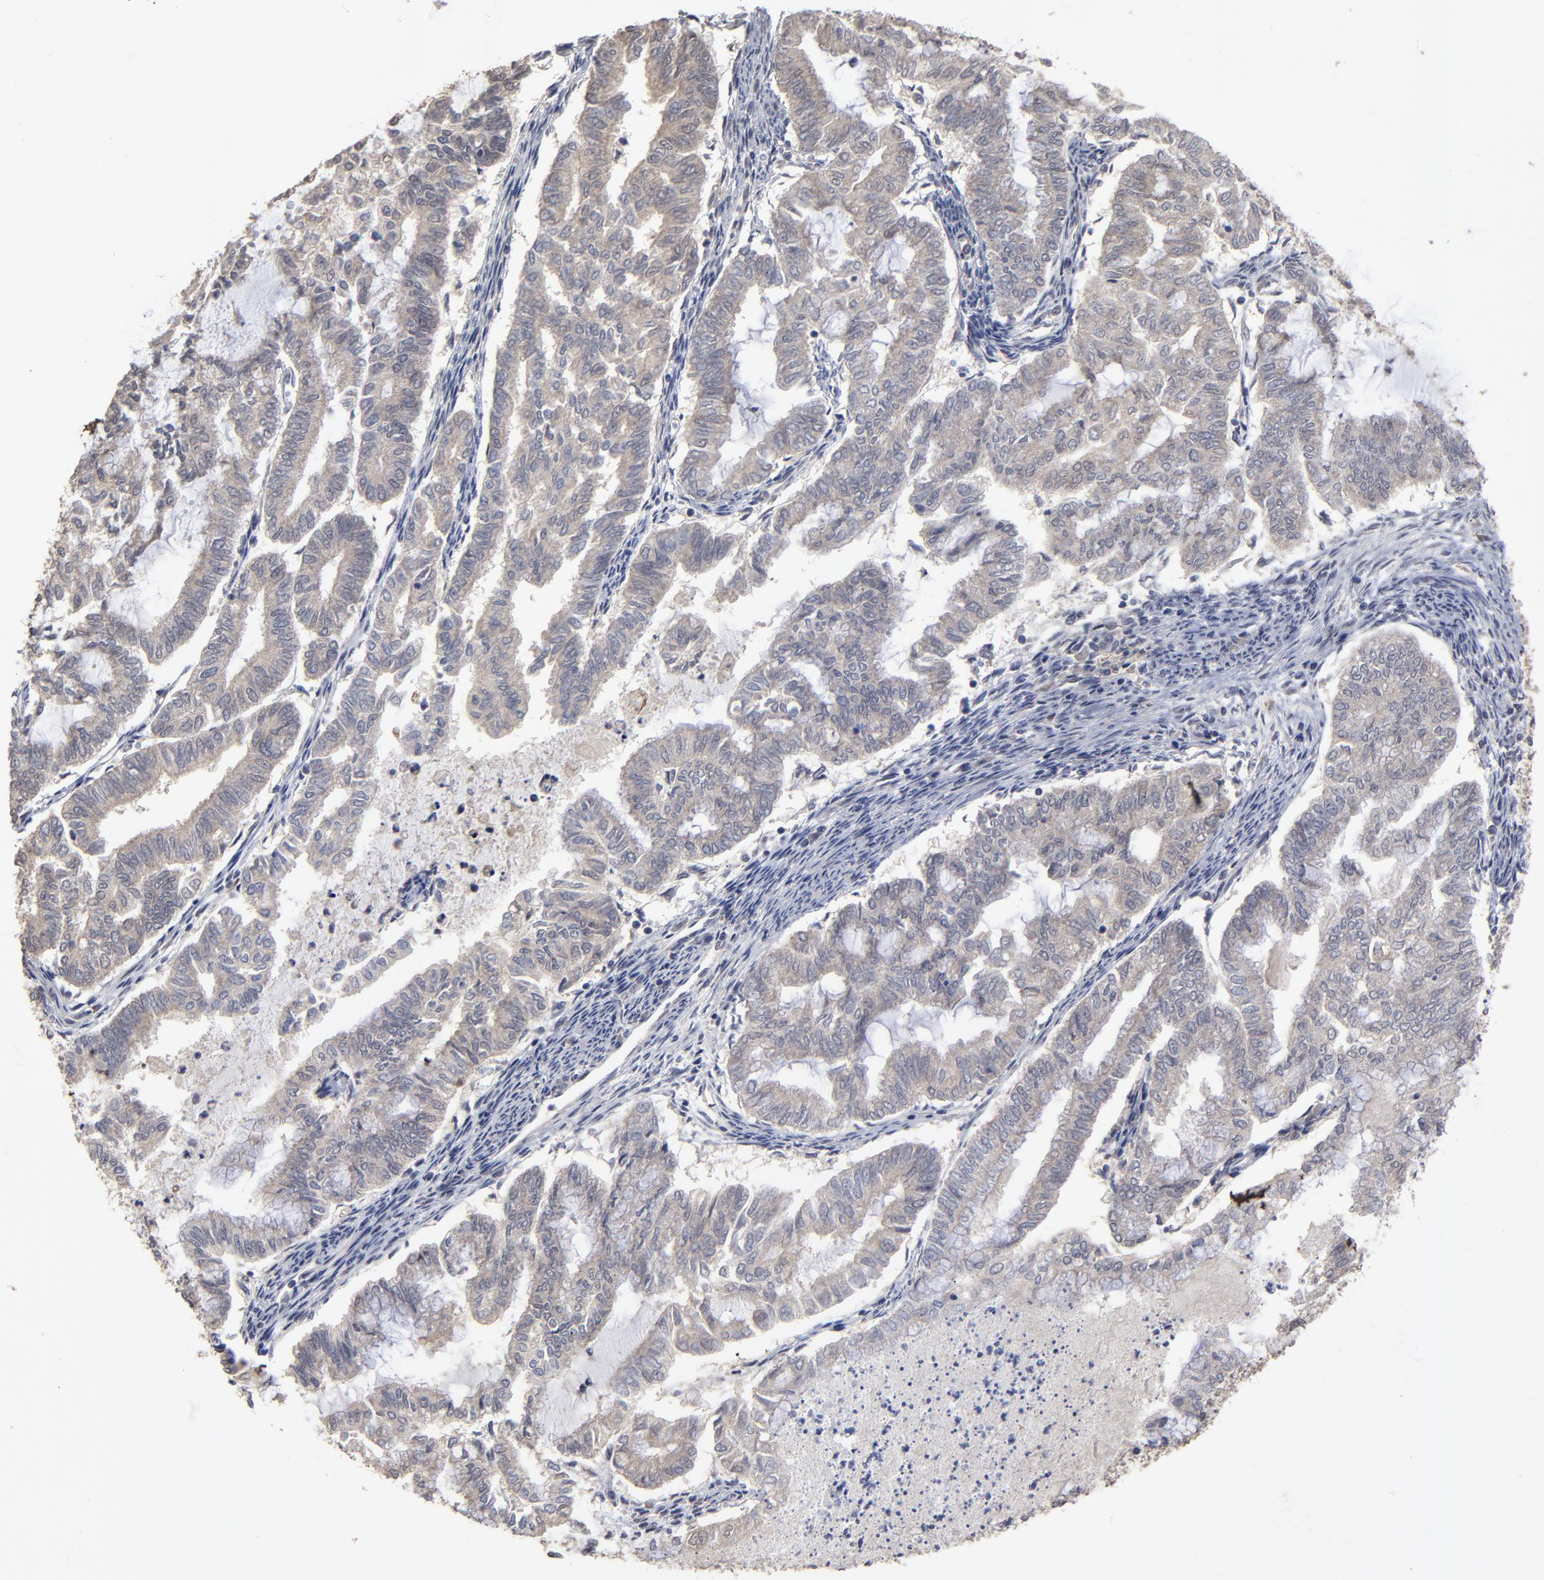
{"staining": {"intensity": "weak", "quantity": "<25%", "location": "cytoplasmic/membranous"}, "tissue": "endometrial cancer", "cell_type": "Tumor cells", "image_type": "cancer", "snomed": [{"axis": "morphology", "description": "Adenocarcinoma, NOS"}, {"axis": "topography", "description": "Endometrium"}], "caption": "Immunohistochemistry of human endometrial cancer exhibits no positivity in tumor cells.", "gene": "ASB8", "patient": {"sex": "female", "age": 79}}